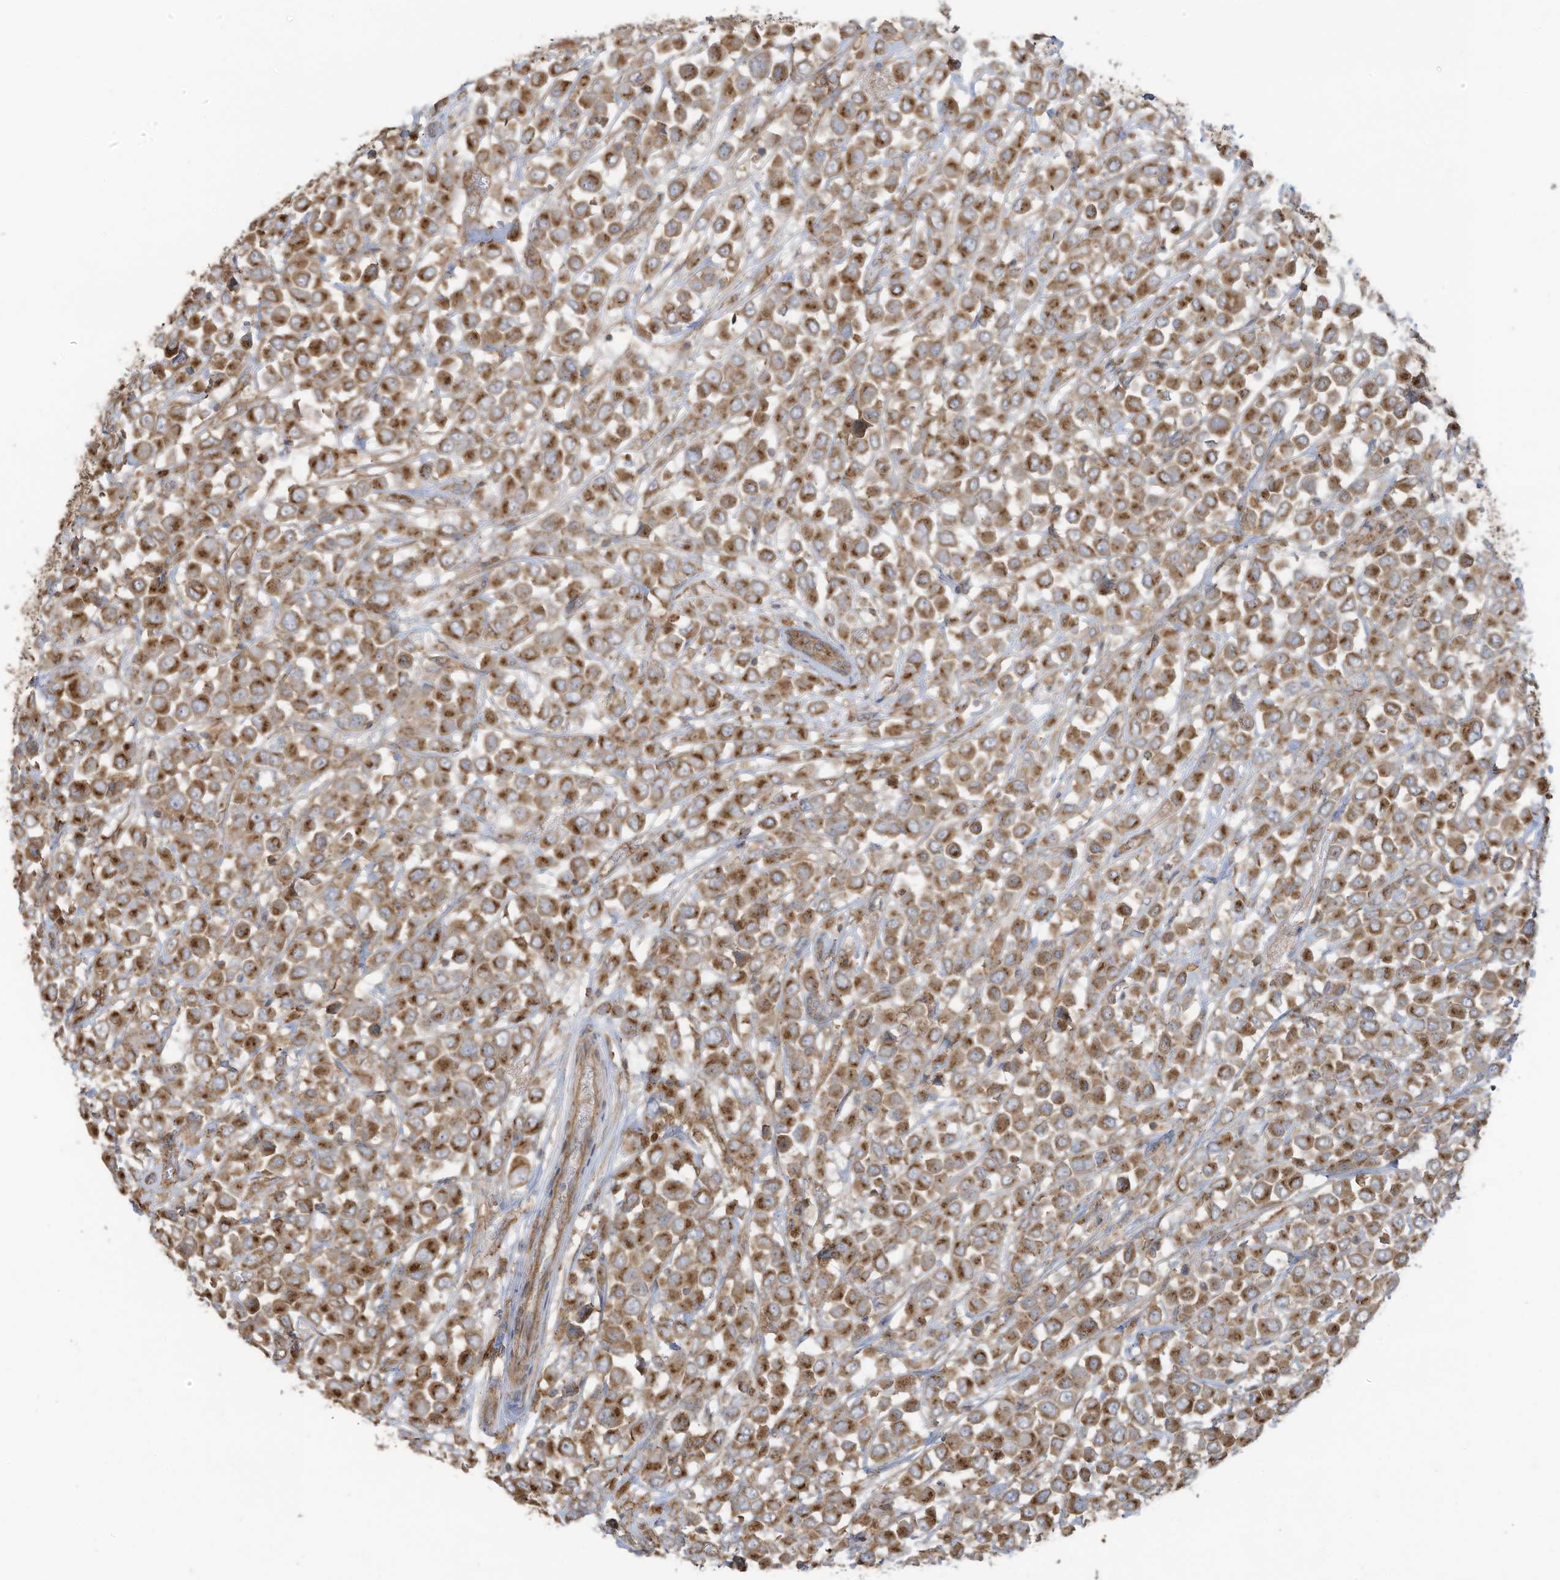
{"staining": {"intensity": "moderate", "quantity": ">75%", "location": "cytoplasmic/membranous"}, "tissue": "breast cancer", "cell_type": "Tumor cells", "image_type": "cancer", "snomed": [{"axis": "morphology", "description": "Duct carcinoma"}, {"axis": "topography", "description": "Breast"}], "caption": "Moderate cytoplasmic/membranous protein expression is identified in about >75% of tumor cells in invasive ductal carcinoma (breast).", "gene": "CGAS", "patient": {"sex": "female", "age": 61}}